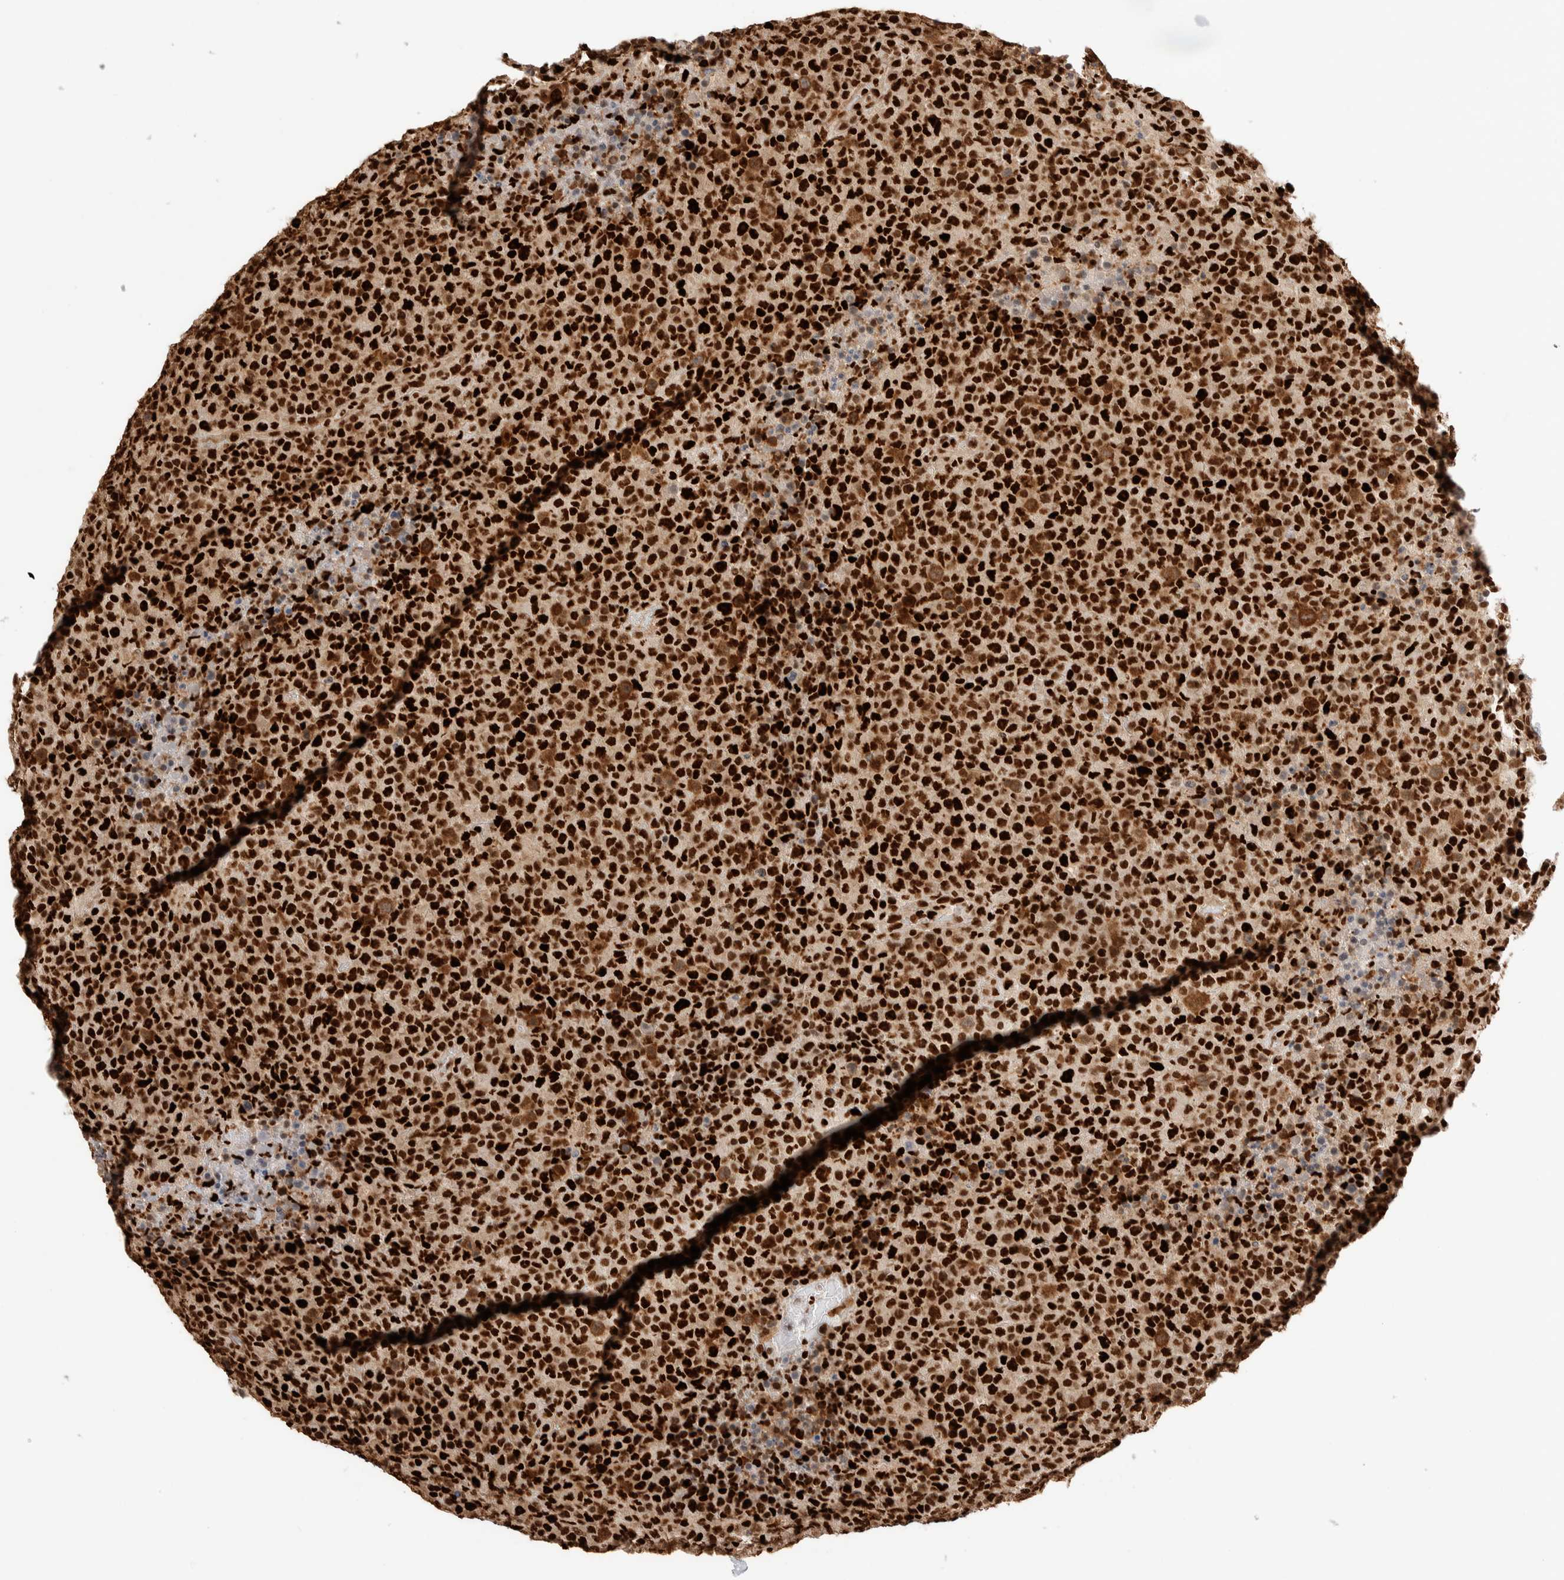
{"staining": {"intensity": "strong", "quantity": ">75%", "location": "cytoplasmic/membranous,nuclear"}, "tissue": "lymphoma", "cell_type": "Tumor cells", "image_type": "cancer", "snomed": [{"axis": "morphology", "description": "Malignant lymphoma, non-Hodgkin's type, High grade"}, {"axis": "topography", "description": "Lymph node"}], "caption": "Protein expression analysis of human lymphoma reveals strong cytoplasmic/membranous and nuclear expression in about >75% of tumor cells.", "gene": "RNASEK-C17orf49", "patient": {"sex": "male", "age": 13}}